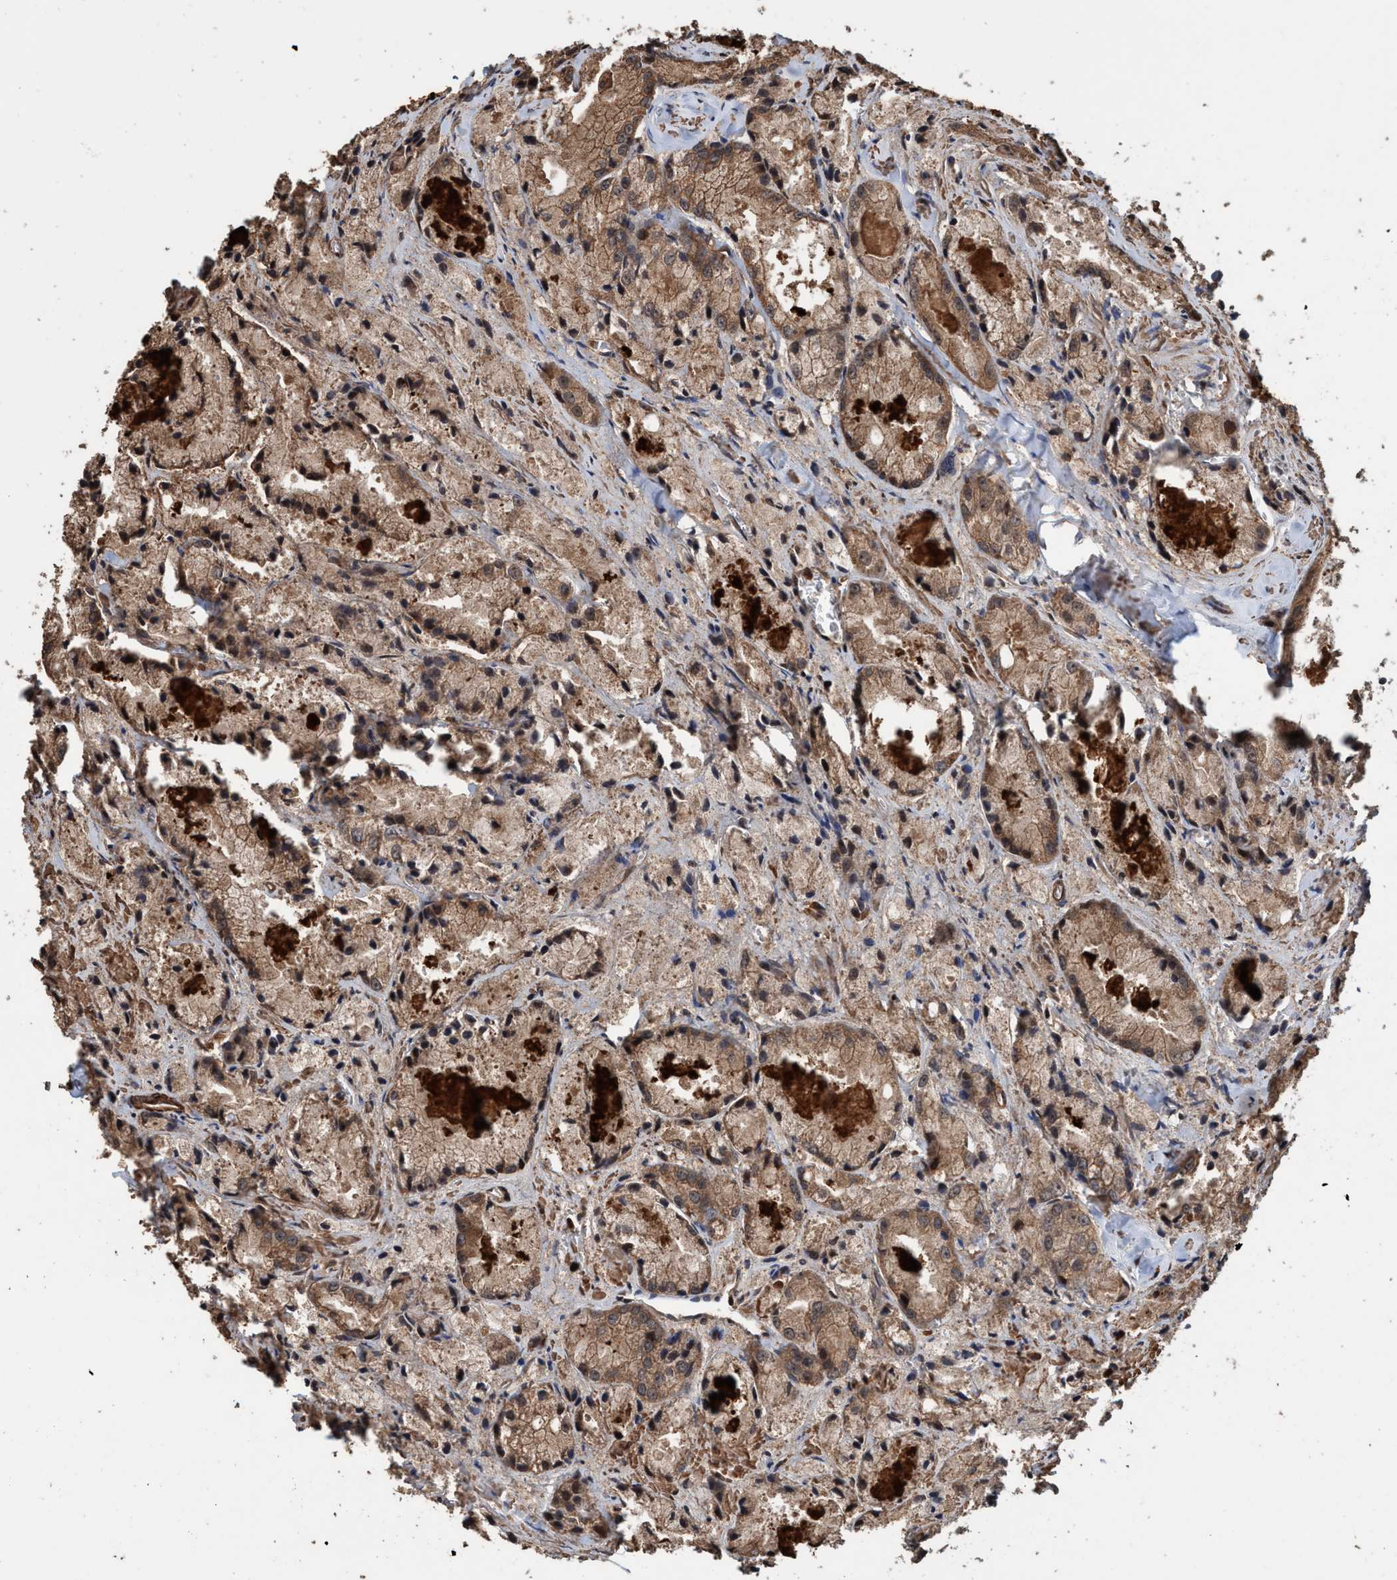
{"staining": {"intensity": "weak", "quantity": ">75%", "location": "cytoplasmic/membranous"}, "tissue": "prostate cancer", "cell_type": "Tumor cells", "image_type": "cancer", "snomed": [{"axis": "morphology", "description": "Adenocarcinoma, Low grade"}, {"axis": "topography", "description": "Prostate"}], "caption": "High-power microscopy captured an immunohistochemistry (IHC) histopathology image of adenocarcinoma (low-grade) (prostate), revealing weak cytoplasmic/membranous positivity in approximately >75% of tumor cells.", "gene": "TRPC7", "patient": {"sex": "male", "age": 64}}